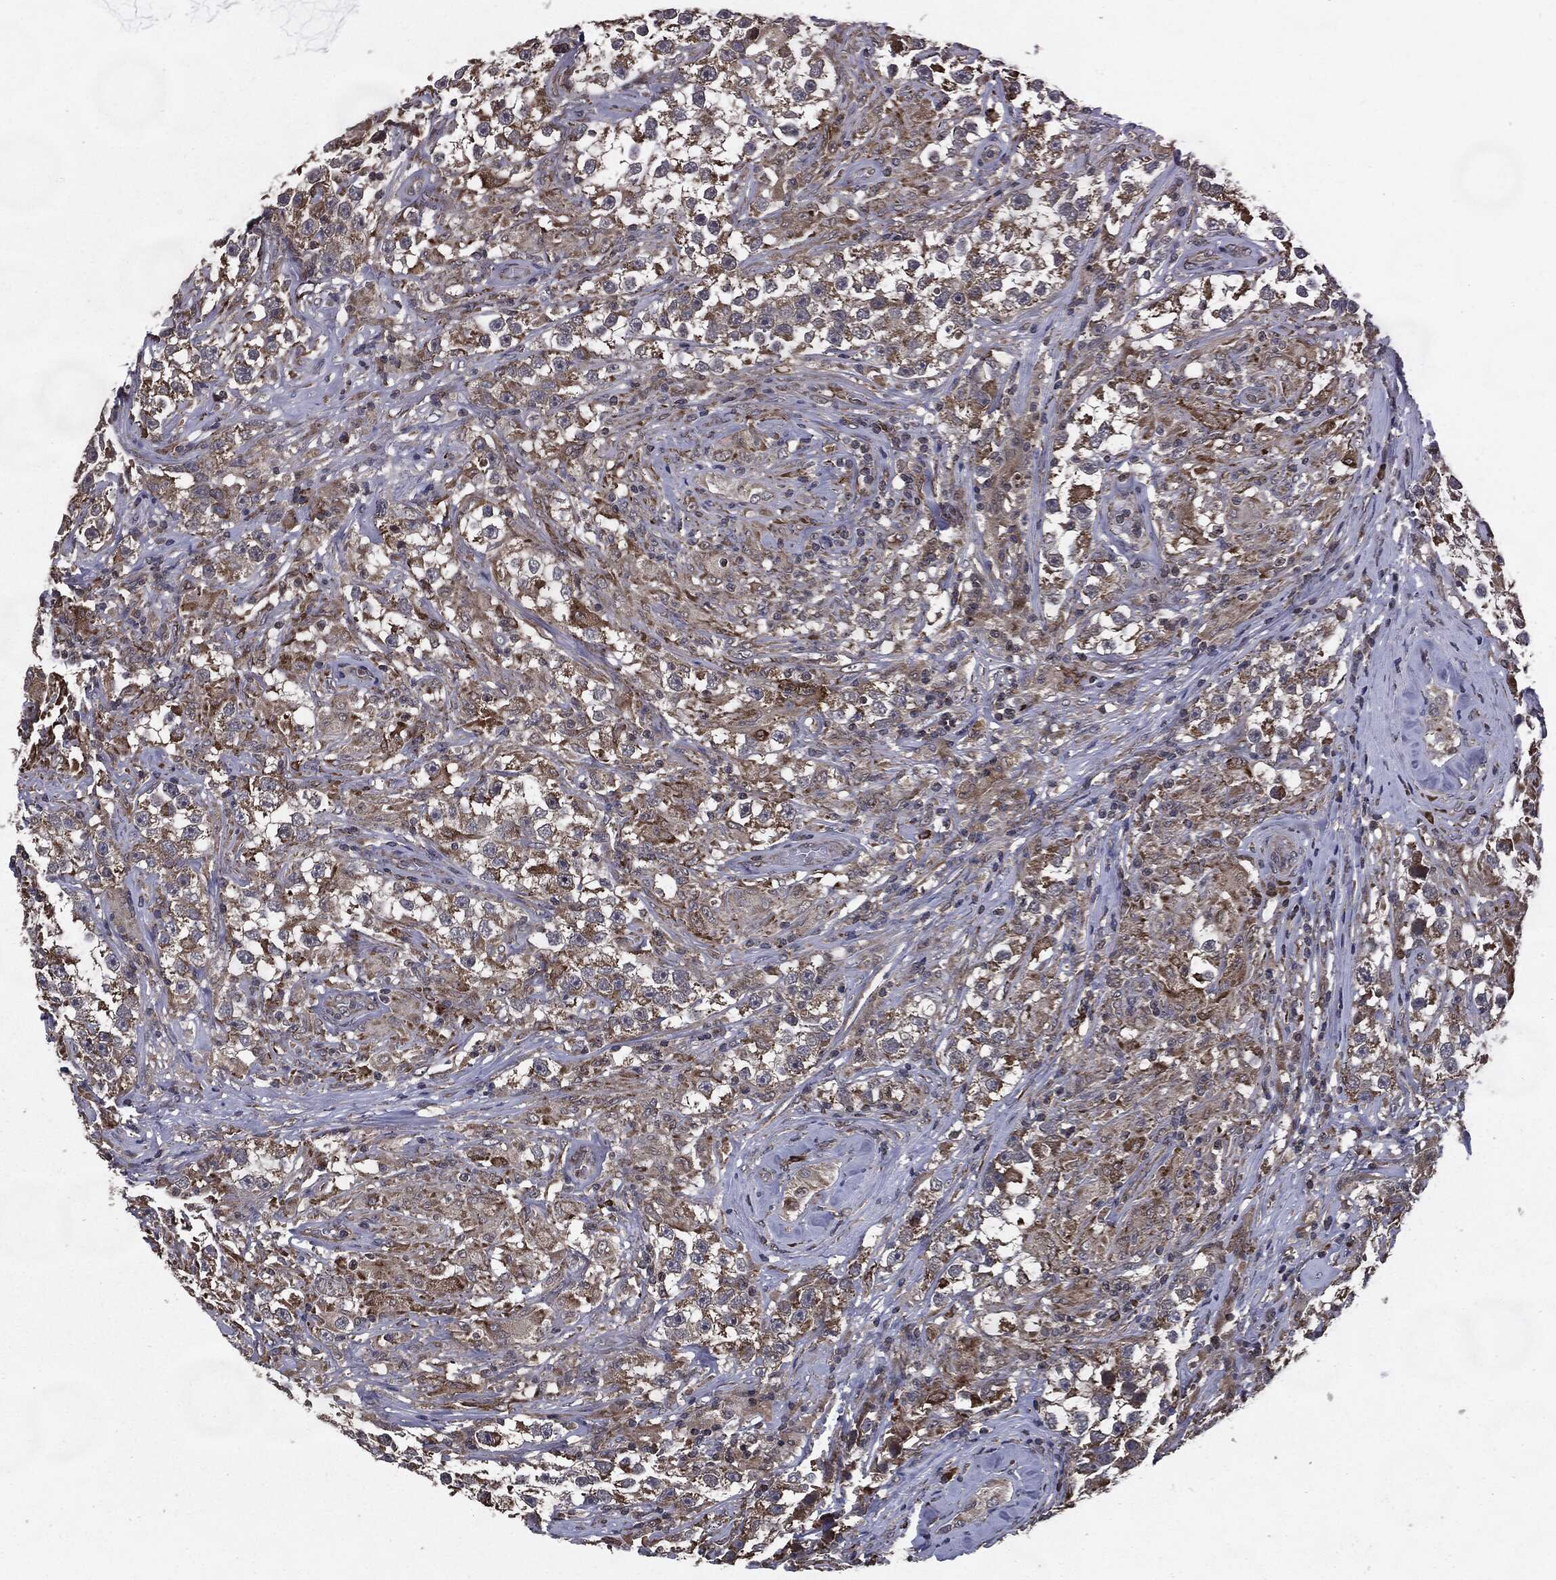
{"staining": {"intensity": "moderate", "quantity": "25%-75%", "location": "cytoplasmic/membranous"}, "tissue": "testis cancer", "cell_type": "Tumor cells", "image_type": "cancer", "snomed": [{"axis": "morphology", "description": "Seminoma, NOS"}, {"axis": "topography", "description": "Testis"}], "caption": "Moderate cytoplasmic/membranous positivity is appreciated in about 25%-75% of tumor cells in testis seminoma.", "gene": "HDAC5", "patient": {"sex": "male", "age": 46}}